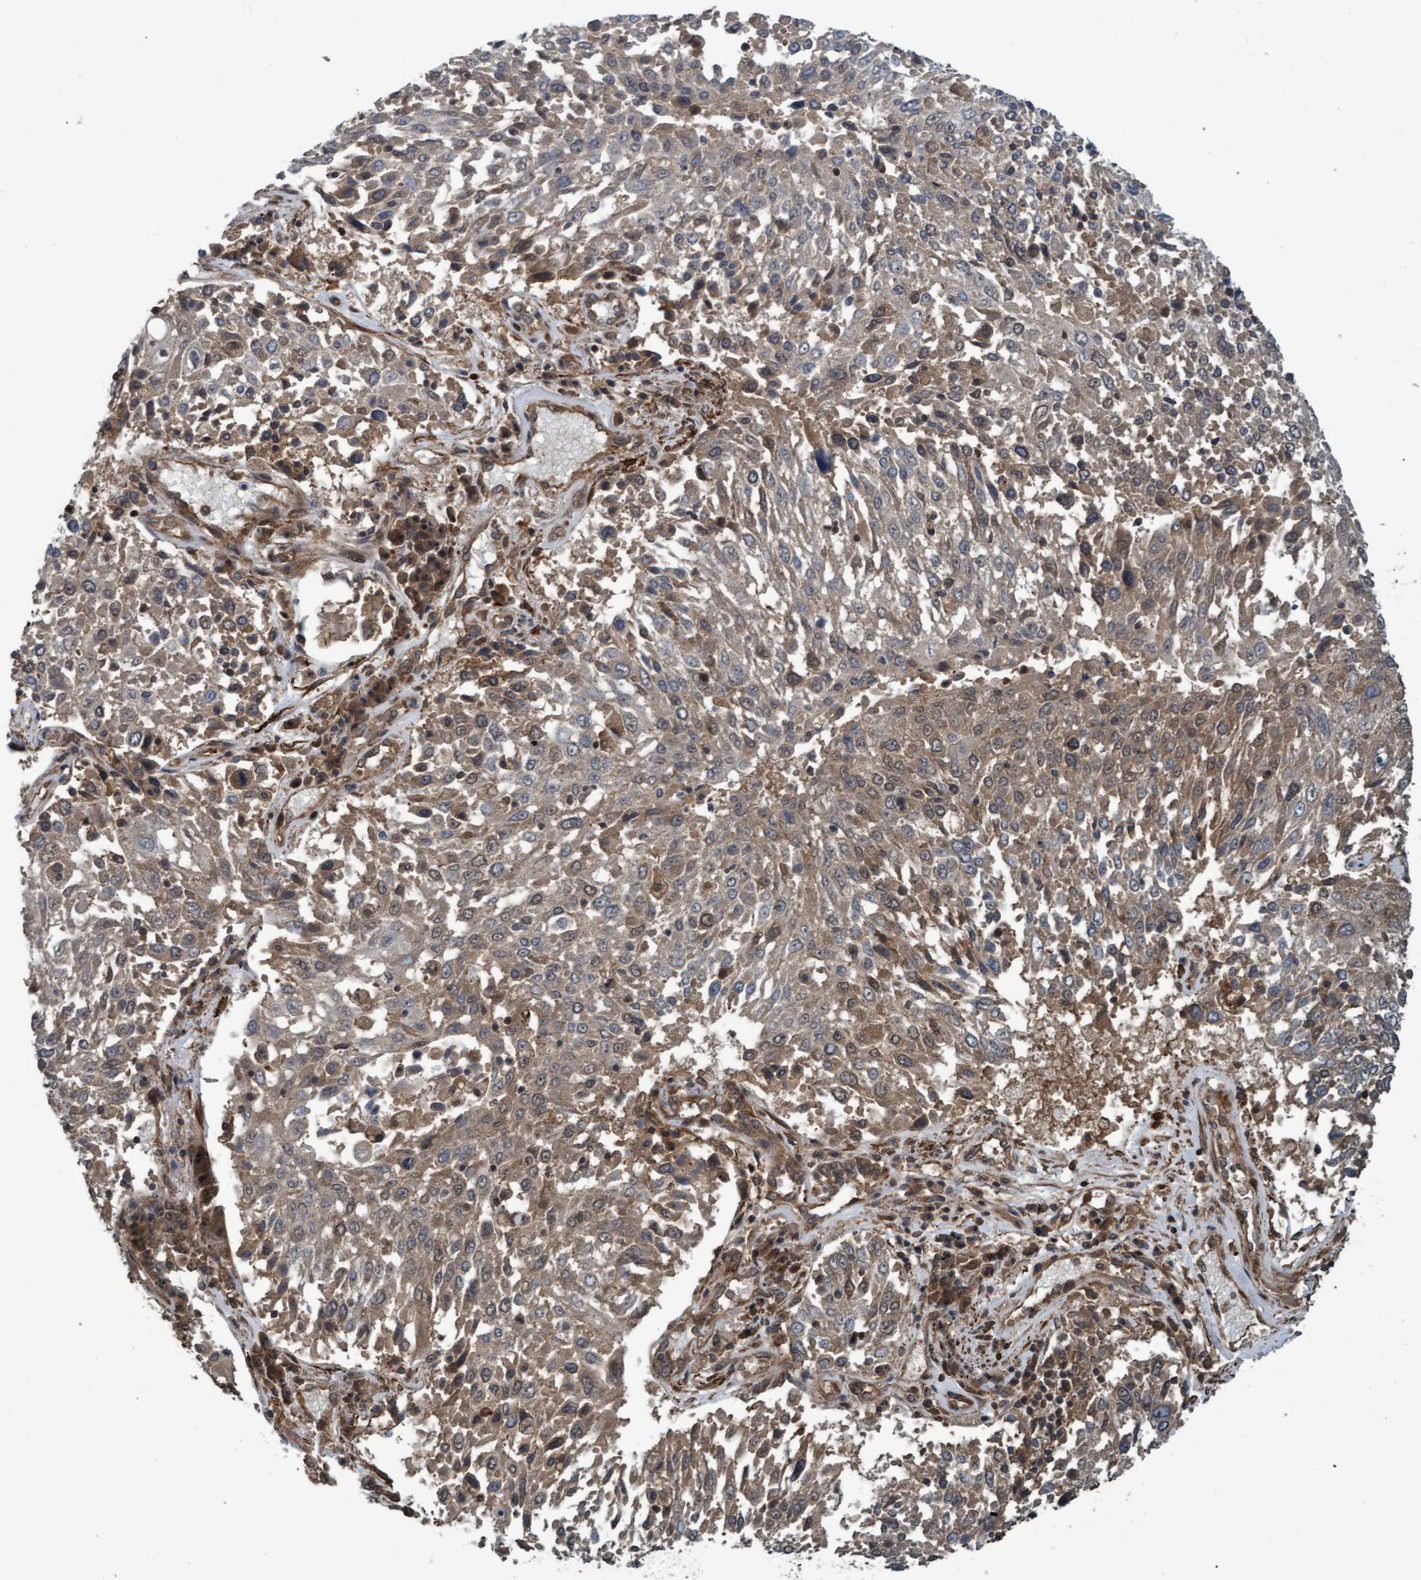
{"staining": {"intensity": "weak", "quantity": "25%-75%", "location": "cytoplasmic/membranous"}, "tissue": "lung cancer", "cell_type": "Tumor cells", "image_type": "cancer", "snomed": [{"axis": "morphology", "description": "Squamous cell carcinoma, NOS"}, {"axis": "topography", "description": "Lung"}], "caption": "IHC (DAB (3,3'-diaminobenzidine)) staining of human squamous cell carcinoma (lung) shows weak cytoplasmic/membranous protein staining in about 25%-75% of tumor cells.", "gene": "GGT6", "patient": {"sex": "male", "age": 65}}